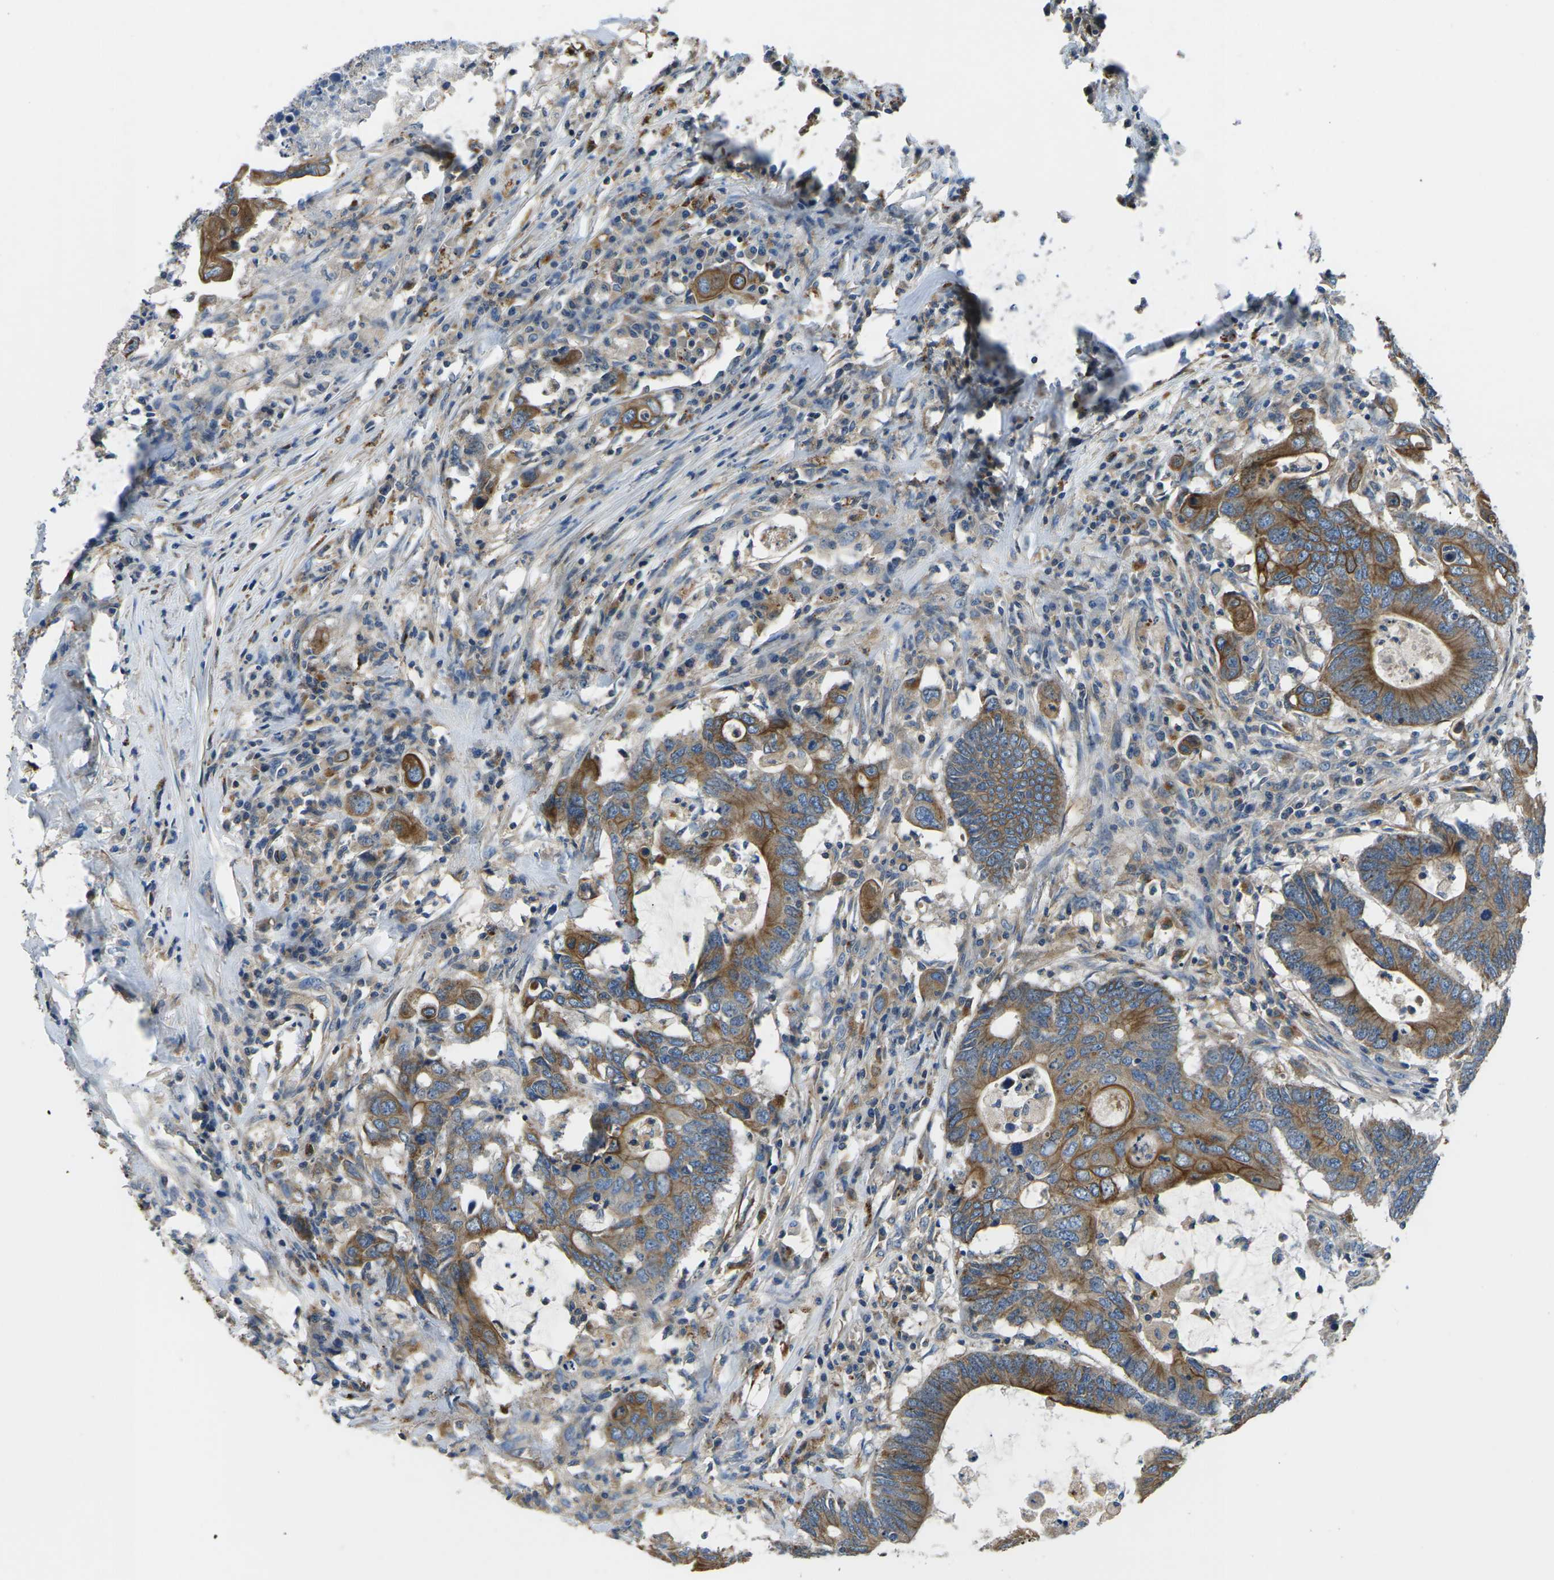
{"staining": {"intensity": "moderate", "quantity": ">75%", "location": "cytoplasmic/membranous"}, "tissue": "colorectal cancer", "cell_type": "Tumor cells", "image_type": "cancer", "snomed": [{"axis": "morphology", "description": "Adenocarcinoma, NOS"}, {"axis": "topography", "description": "Colon"}], "caption": "Colorectal cancer stained with a brown dye displays moderate cytoplasmic/membranous positive staining in approximately >75% of tumor cells.", "gene": "KCNJ15", "patient": {"sex": "male", "age": 71}}